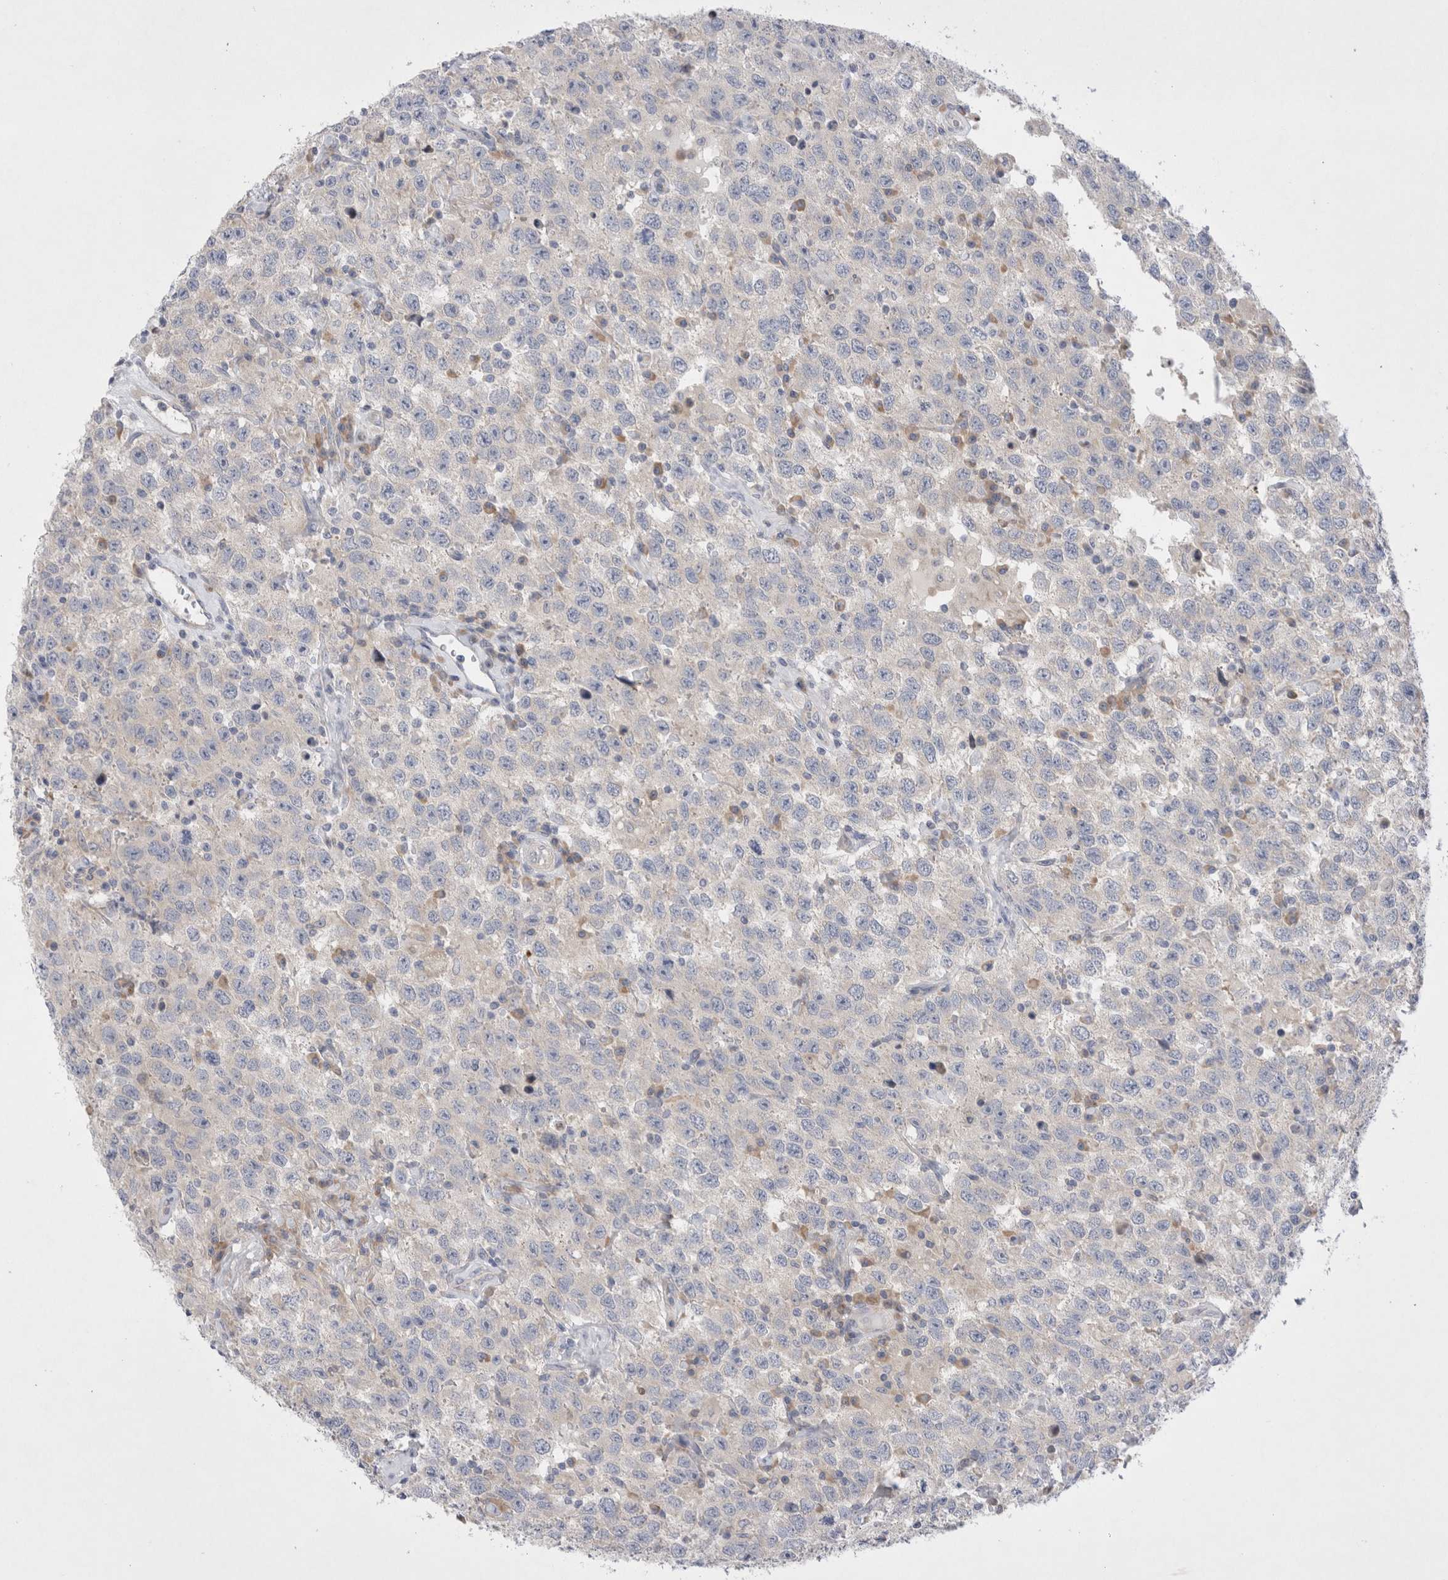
{"staining": {"intensity": "negative", "quantity": "none", "location": "none"}, "tissue": "testis cancer", "cell_type": "Tumor cells", "image_type": "cancer", "snomed": [{"axis": "morphology", "description": "Seminoma, NOS"}, {"axis": "topography", "description": "Testis"}], "caption": "Seminoma (testis) was stained to show a protein in brown. There is no significant positivity in tumor cells.", "gene": "RBM12B", "patient": {"sex": "male", "age": 41}}